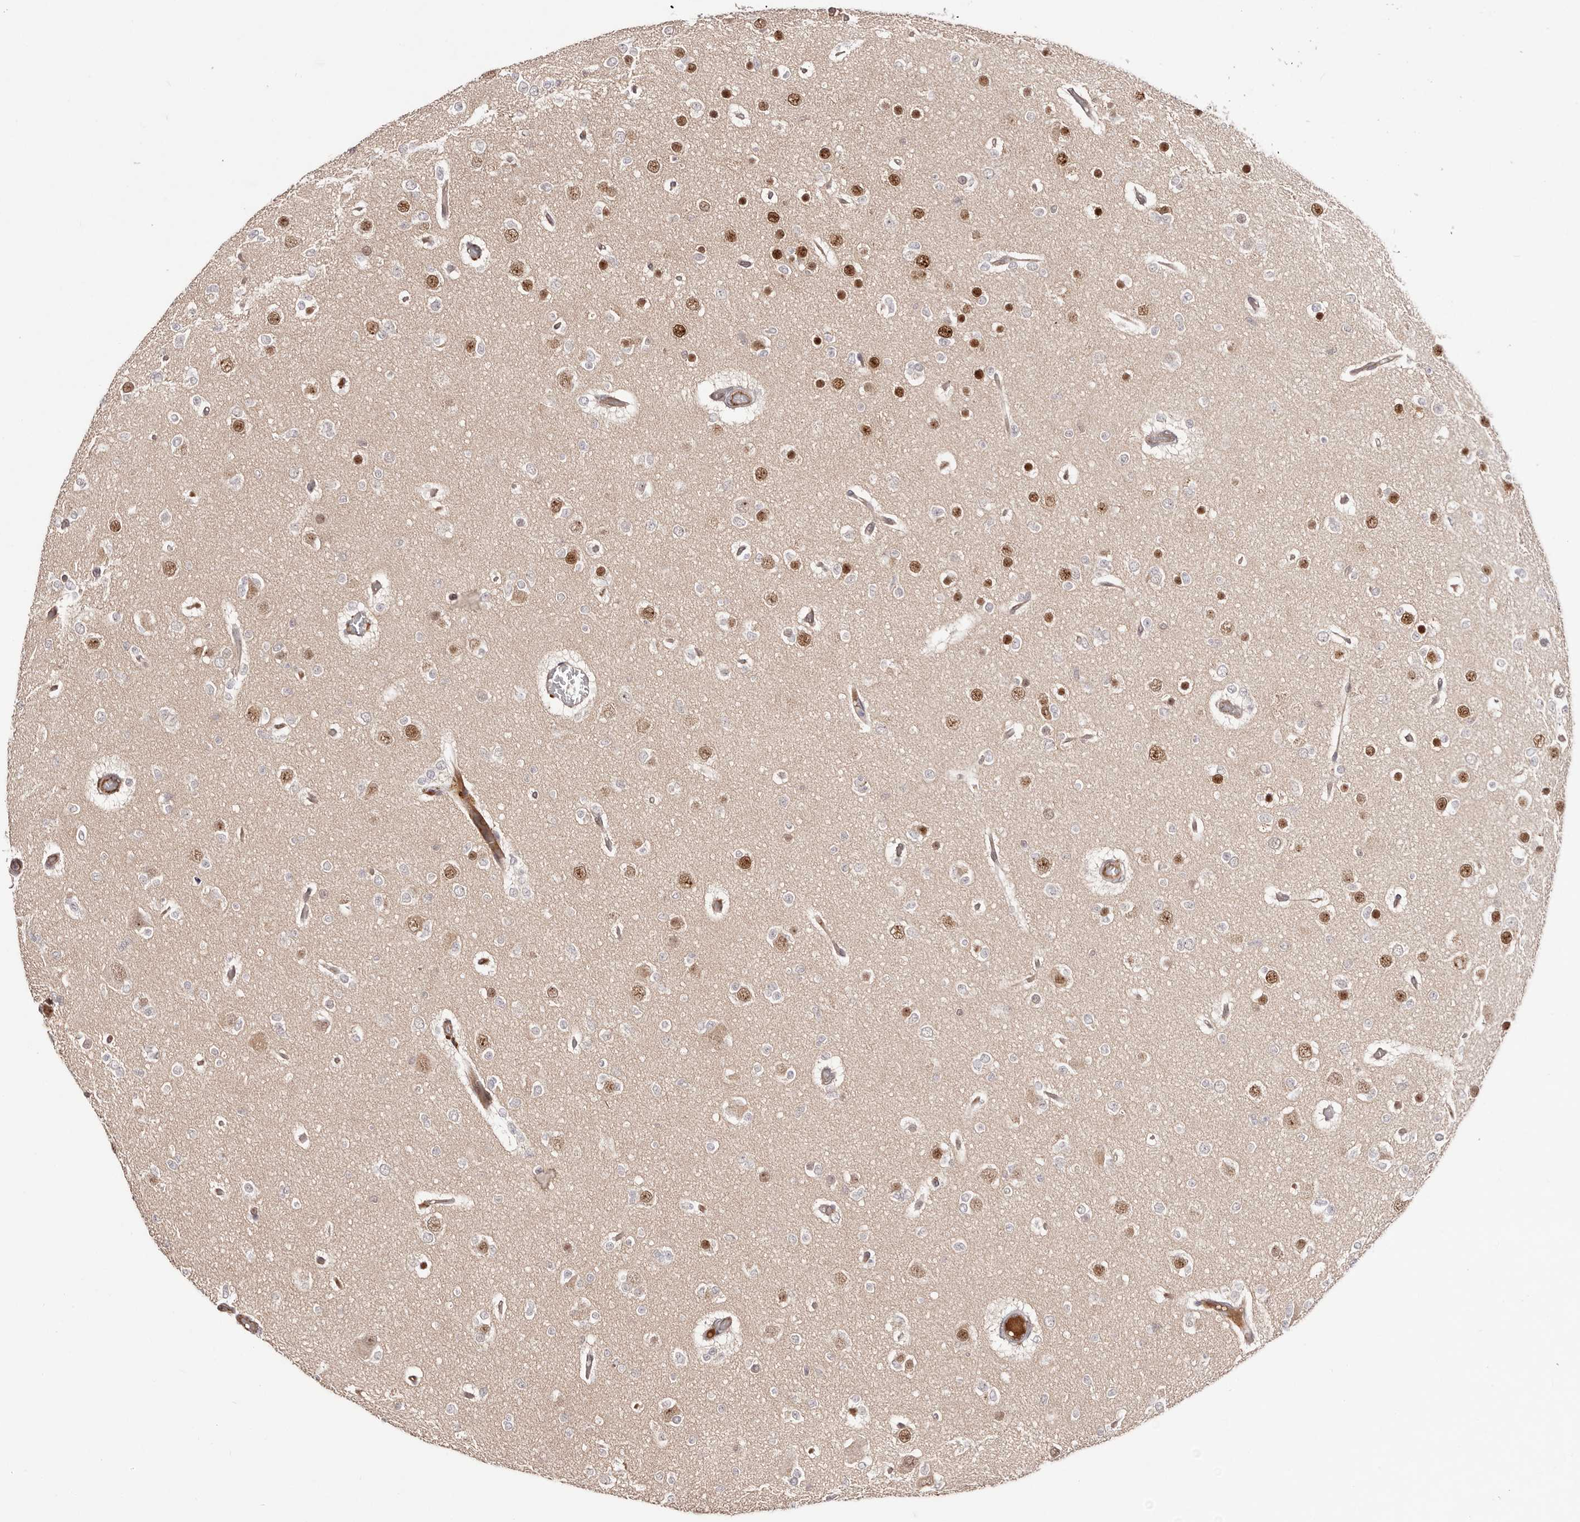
{"staining": {"intensity": "moderate", "quantity": "25%-75%", "location": "nuclear"}, "tissue": "glioma", "cell_type": "Tumor cells", "image_type": "cancer", "snomed": [{"axis": "morphology", "description": "Glioma, malignant, Low grade"}, {"axis": "topography", "description": "Brain"}], "caption": "The image demonstrates a brown stain indicating the presence of a protein in the nuclear of tumor cells in glioma.", "gene": "EGR3", "patient": {"sex": "female", "age": 22}}